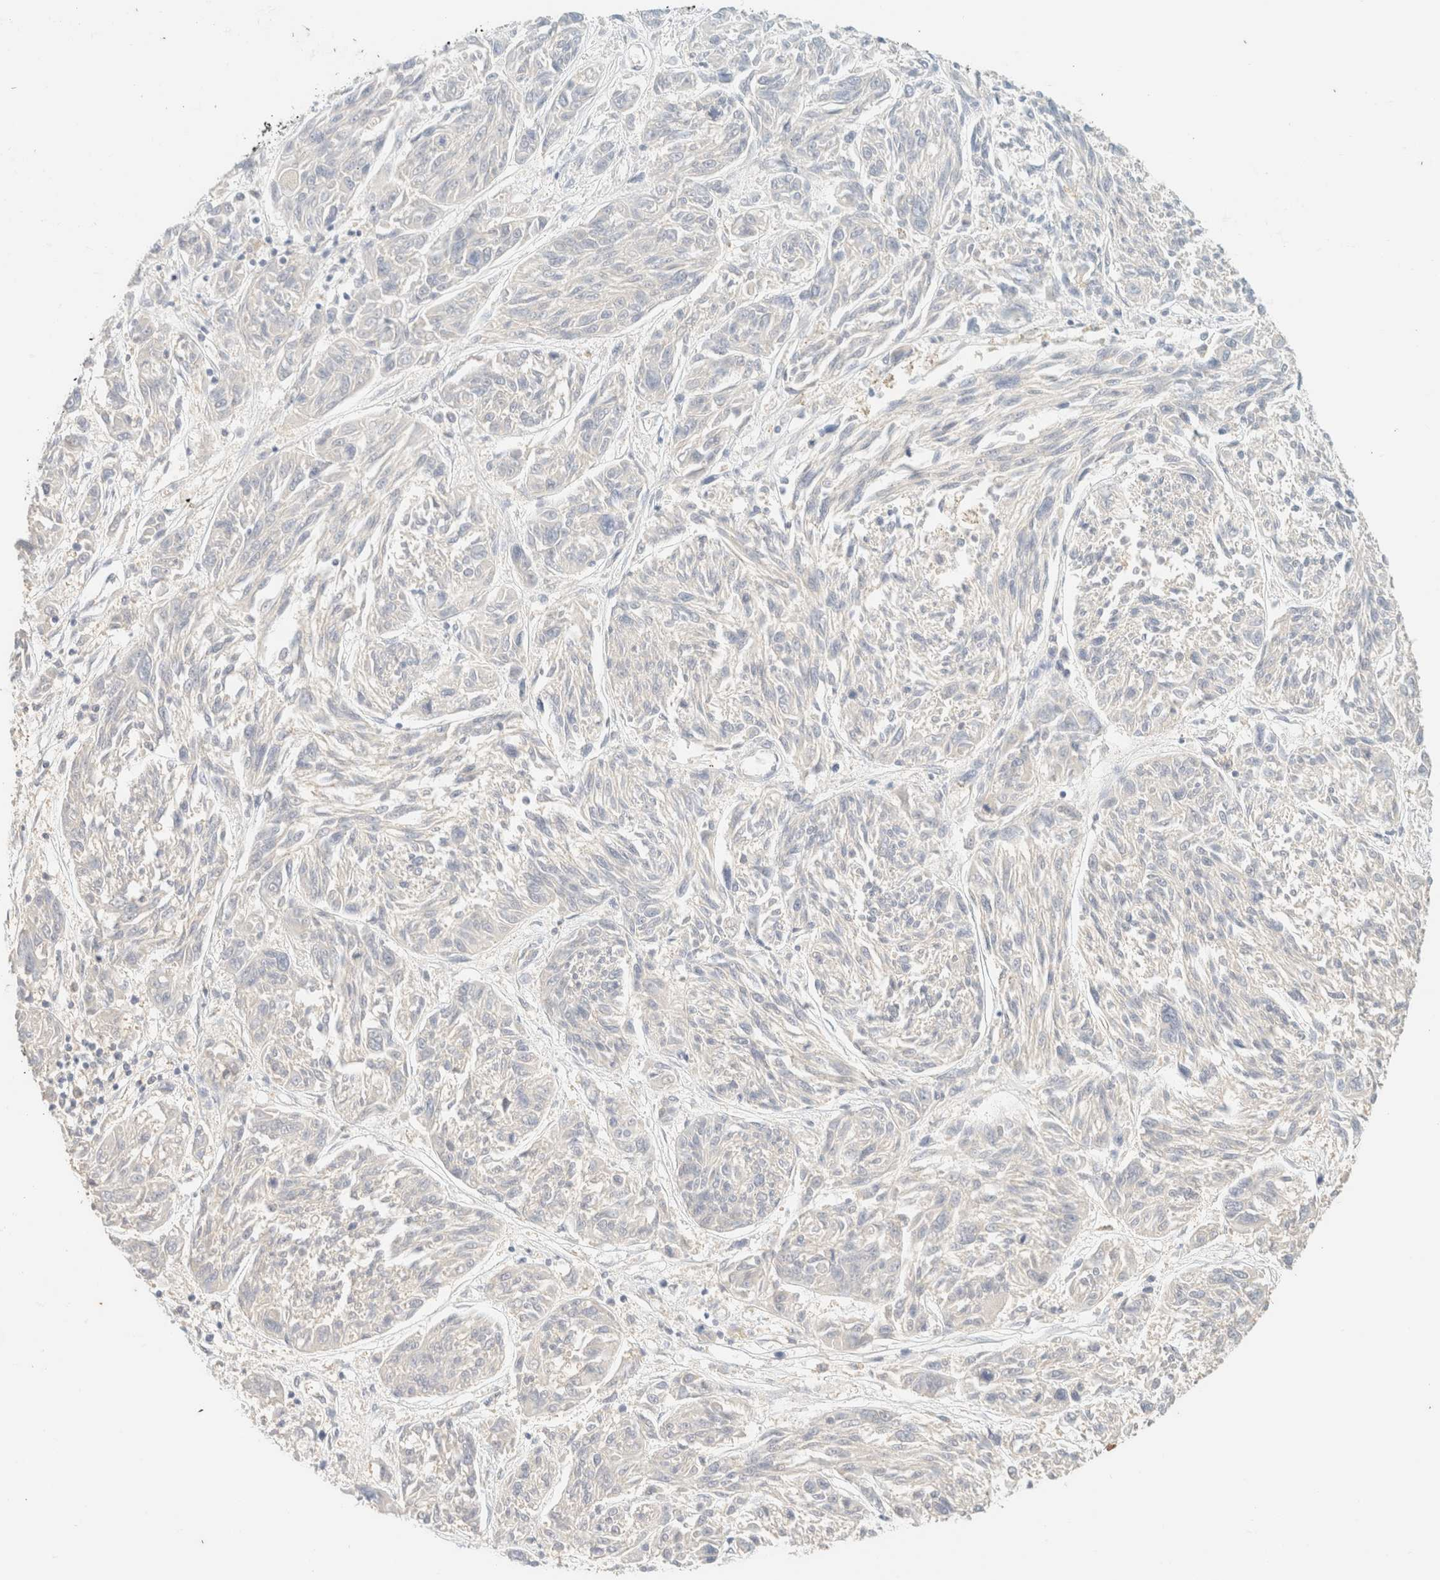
{"staining": {"intensity": "negative", "quantity": "none", "location": "none"}, "tissue": "melanoma", "cell_type": "Tumor cells", "image_type": "cancer", "snomed": [{"axis": "morphology", "description": "Malignant melanoma, NOS"}, {"axis": "topography", "description": "Skin"}], "caption": "This is an immunohistochemistry histopathology image of human melanoma. There is no positivity in tumor cells.", "gene": "FHOD1", "patient": {"sex": "male", "age": 53}}